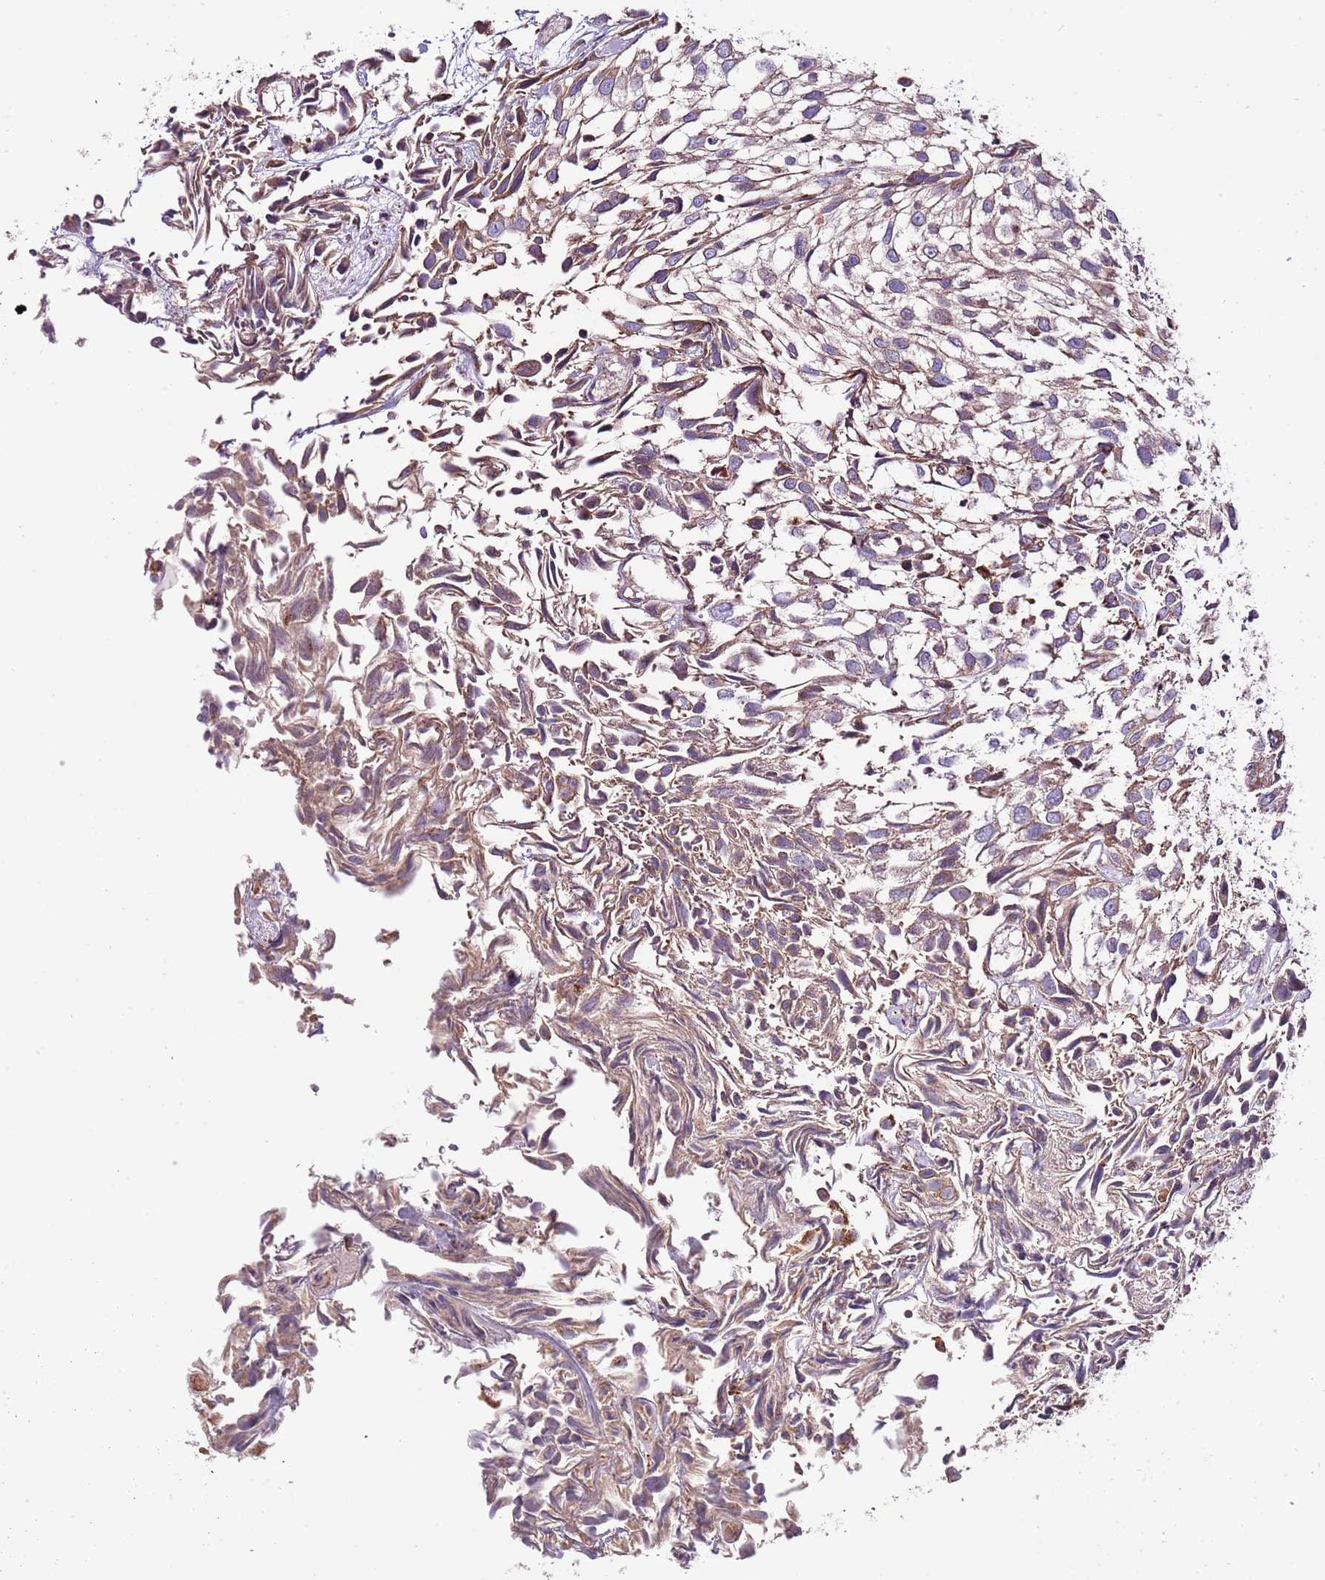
{"staining": {"intensity": "weak", "quantity": "25%-75%", "location": "cytoplasmic/membranous"}, "tissue": "urothelial cancer", "cell_type": "Tumor cells", "image_type": "cancer", "snomed": [{"axis": "morphology", "description": "Urothelial carcinoma, High grade"}, {"axis": "topography", "description": "Urinary bladder"}], "caption": "DAB immunohistochemical staining of human high-grade urothelial carcinoma shows weak cytoplasmic/membranous protein expression in about 25%-75% of tumor cells.", "gene": "DOCK6", "patient": {"sex": "male", "age": 56}}